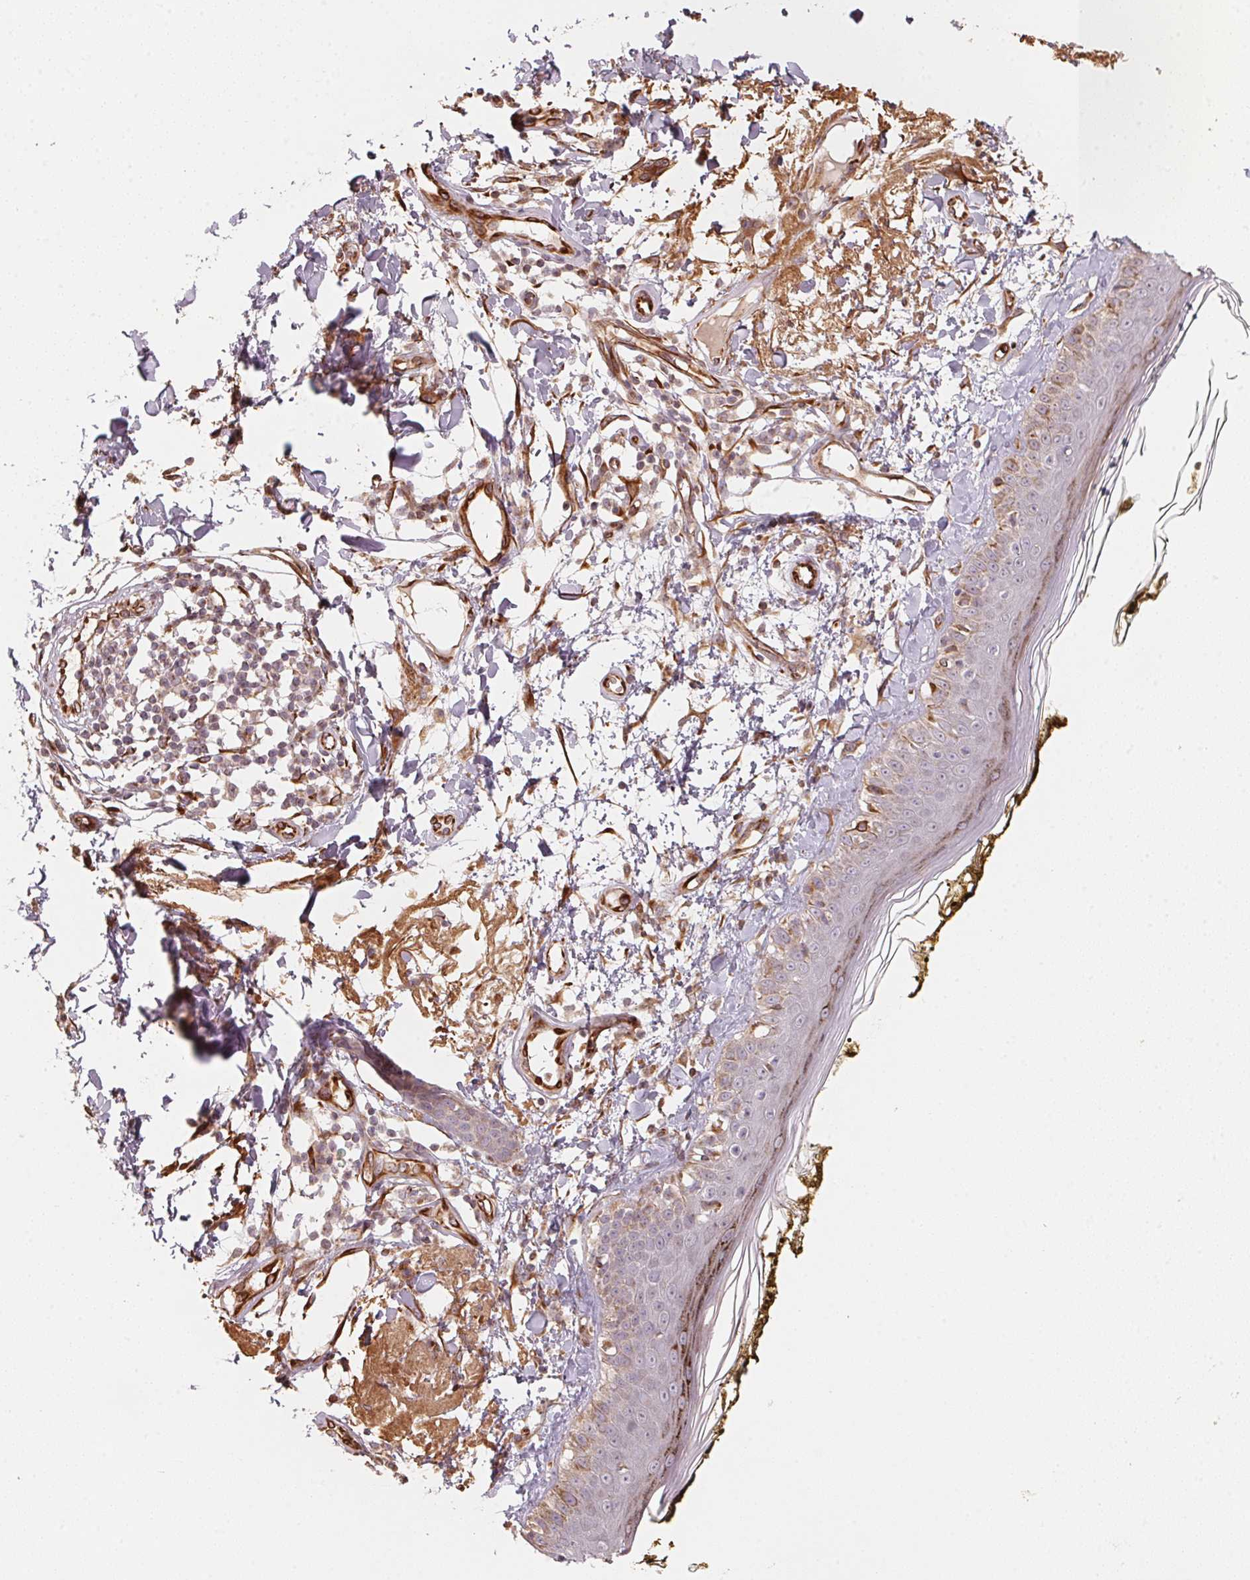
{"staining": {"intensity": "moderate", "quantity": ">75%", "location": "cytoplasmic/membranous"}, "tissue": "skin", "cell_type": "Fibroblasts", "image_type": "normal", "snomed": [{"axis": "morphology", "description": "Normal tissue, NOS"}, {"axis": "topography", "description": "Skin"}], "caption": "Immunohistochemistry (DAB) staining of unremarkable skin displays moderate cytoplasmic/membranous protein staining in approximately >75% of fibroblasts. (DAB IHC, brown staining for protein, blue staining for nuclei).", "gene": "TSPAN12", "patient": {"sex": "male", "age": 76}}